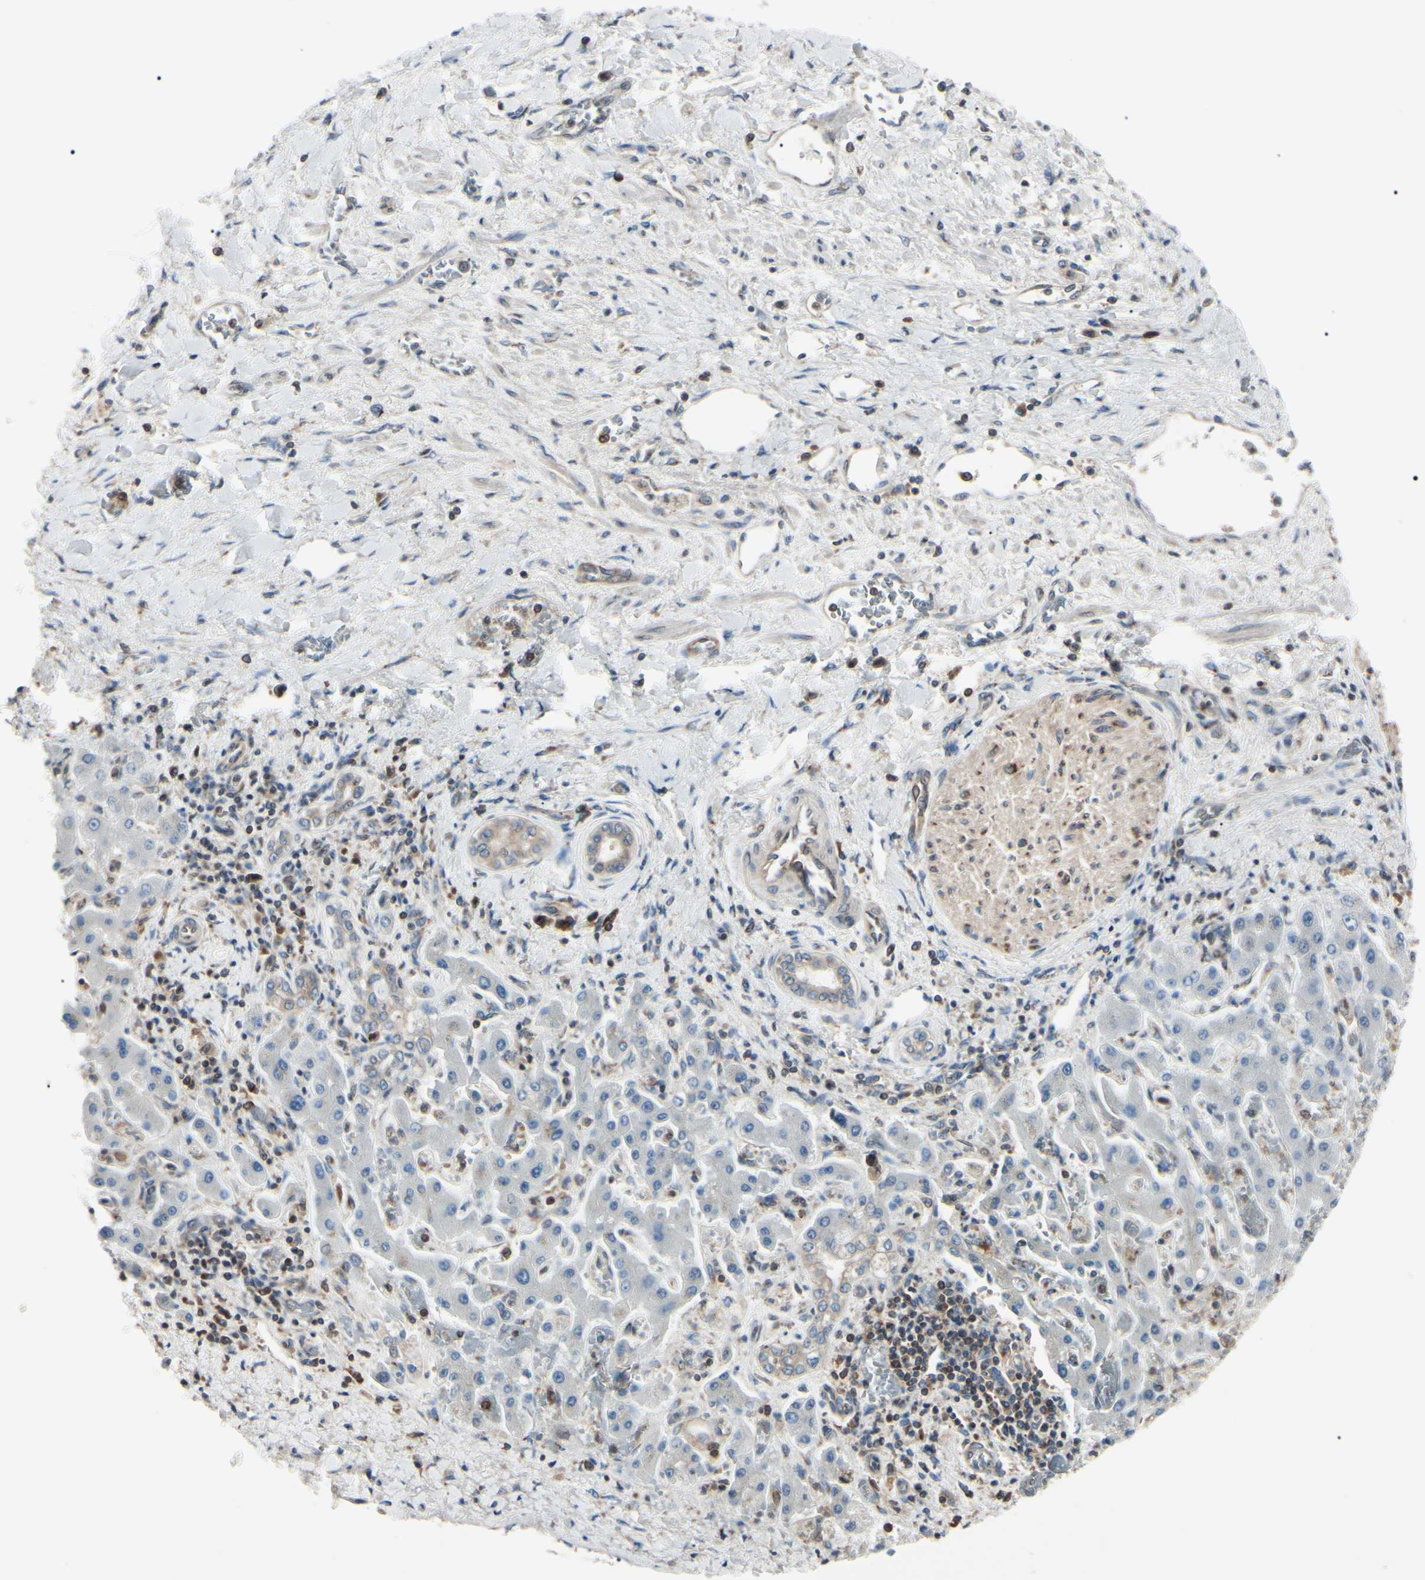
{"staining": {"intensity": "weak", "quantity": "<25%", "location": "cytoplasmic/membranous"}, "tissue": "liver cancer", "cell_type": "Tumor cells", "image_type": "cancer", "snomed": [{"axis": "morphology", "description": "Cholangiocarcinoma"}, {"axis": "topography", "description": "Liver"}], "caption": "Tumor cells show no significant protein expression in cholangiocarcinoma (liver). (IHC, brightfield microscopy, high magnification).", "gene": "MAPRE1", "patient": {"sex": "male", "age": 50}}